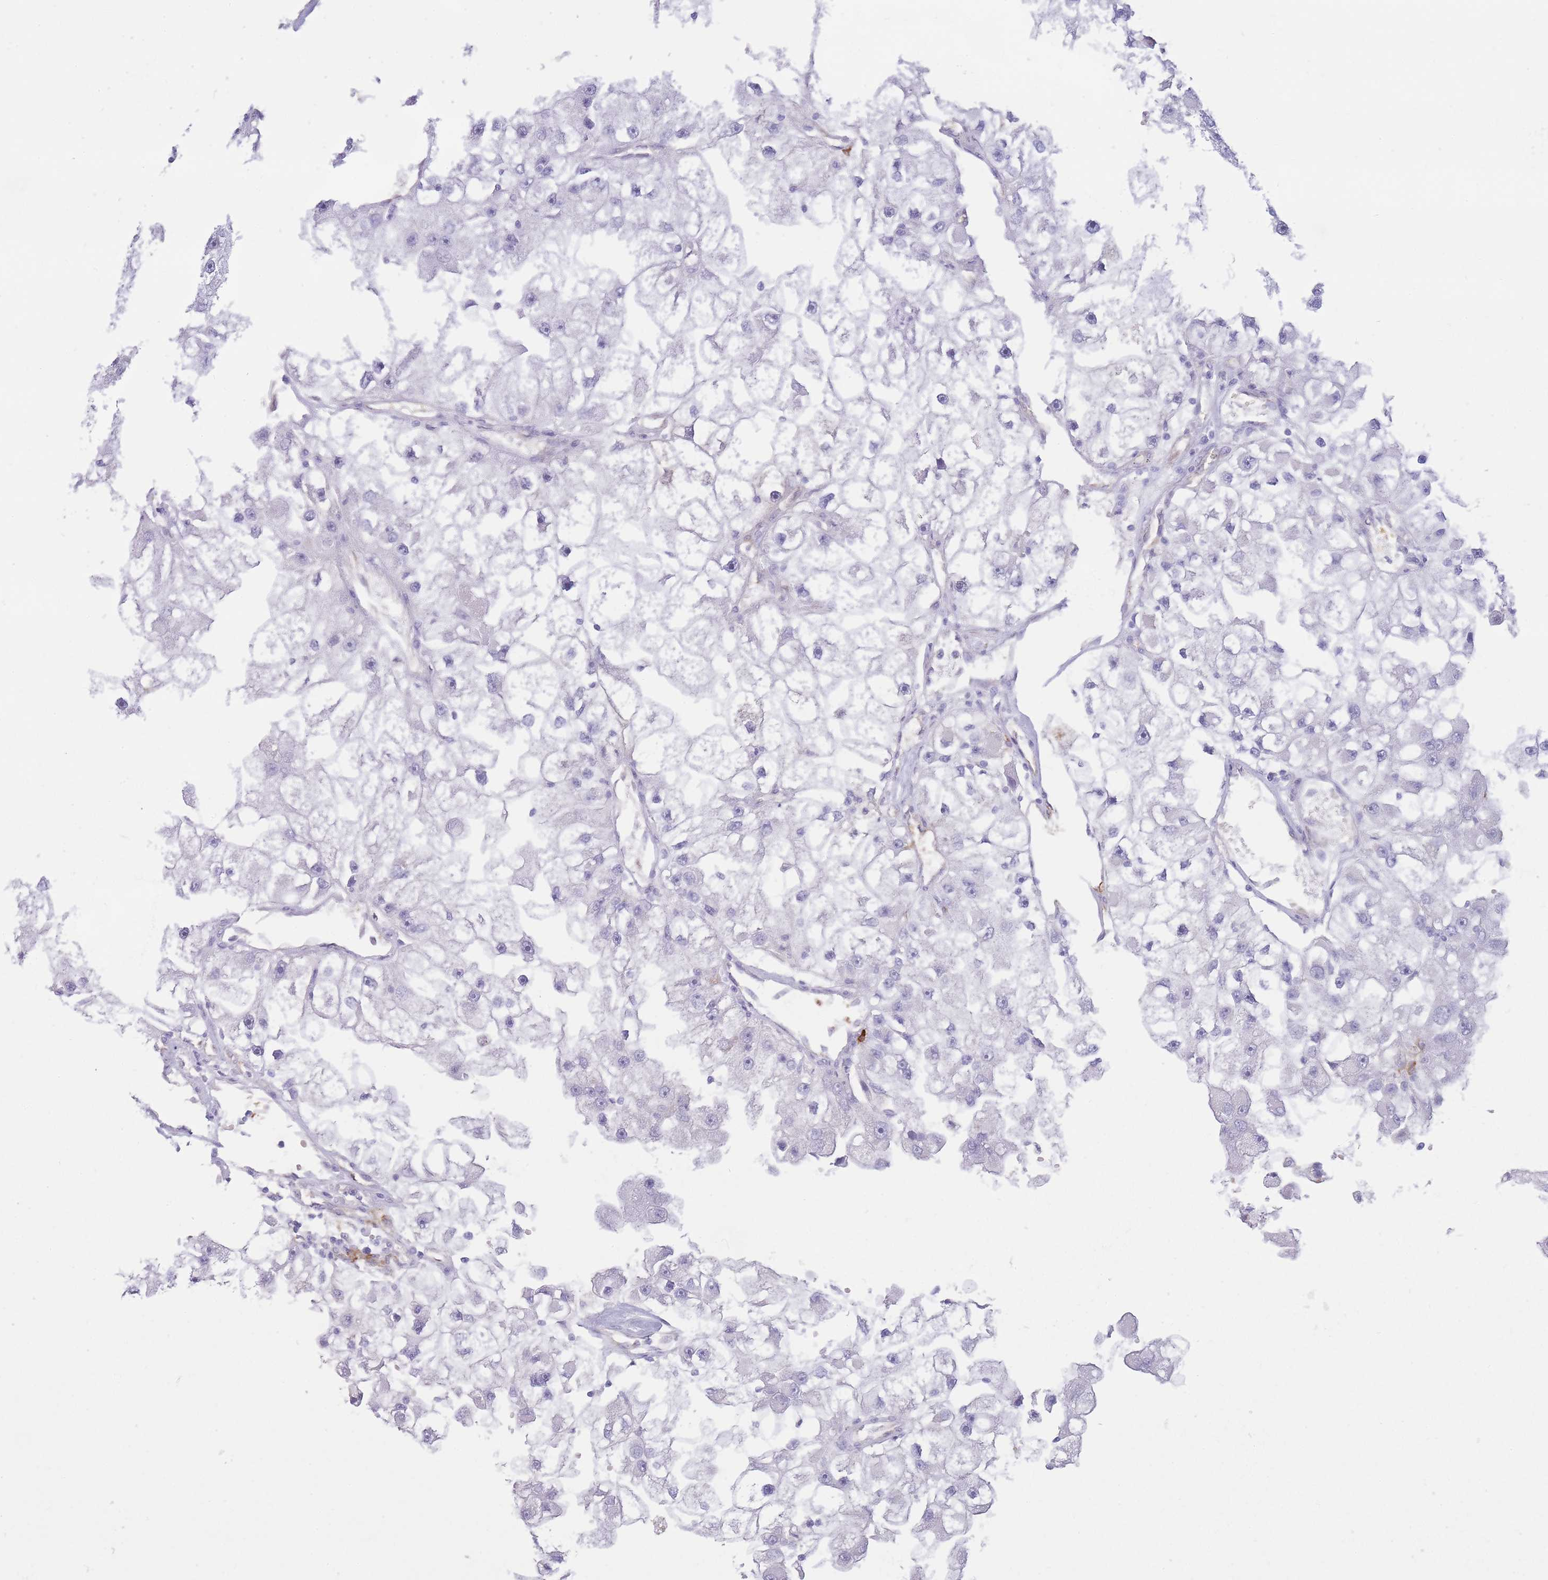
{"staining": {"intensity": "negative", "quantity": "none", "location": "none"}, "tissue": "renal cancer", "cell_type": "Tumor cells", "image_type": "cancer", "snomed": [{"axis": "morphology", "description": "Adenocarcinoma, NOS"}, {"axis": "topography", "description": "Kidney"}], "caption": "IHC photomicrograph of neoplastic tissue: adenocarcinoma (renal) stained with DAB displays no significant protein positivity in tumor cells.", "gene": "UTP14A", "patient": {"sex": "male", "age": 63}}